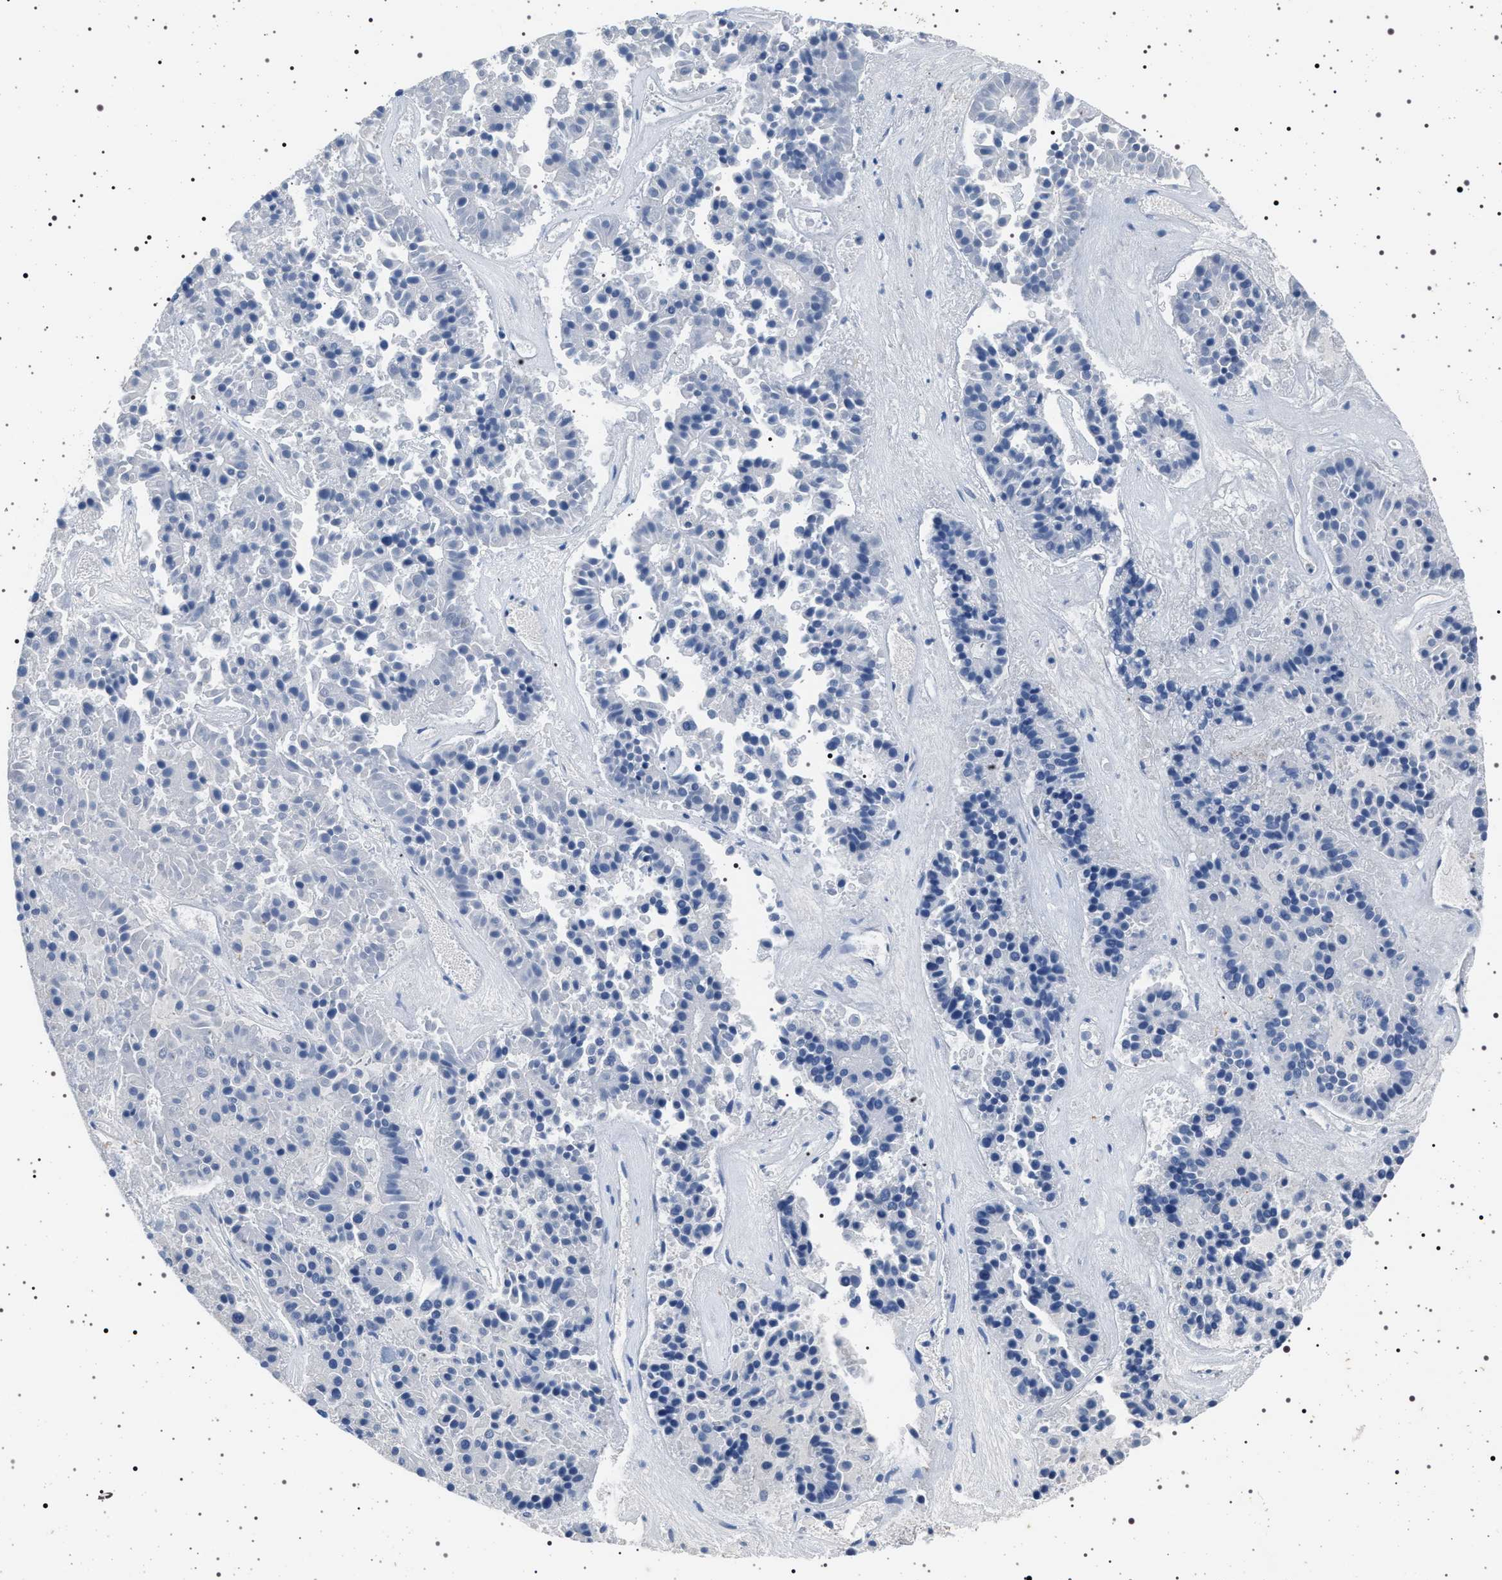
{"staining": {"intensity": "negative", "quantity": "none", "location": "none"}, "tissue": "pancreatic cancer", "cell_type": "Tumor cells", "image_type": "cancer", "snomed": [{"axis": "morphology", "description": "Adenocarcinoma, NOS"}, {"axis": "topography", "description": "Pancreas"}], "caption": "Adenocarcinoma (pancreatic) was stained to show a protein in brown. There is no significant expression in tumor cells.", "gene": "NAT9", "patient": {"sex": "male", "age": 50}}